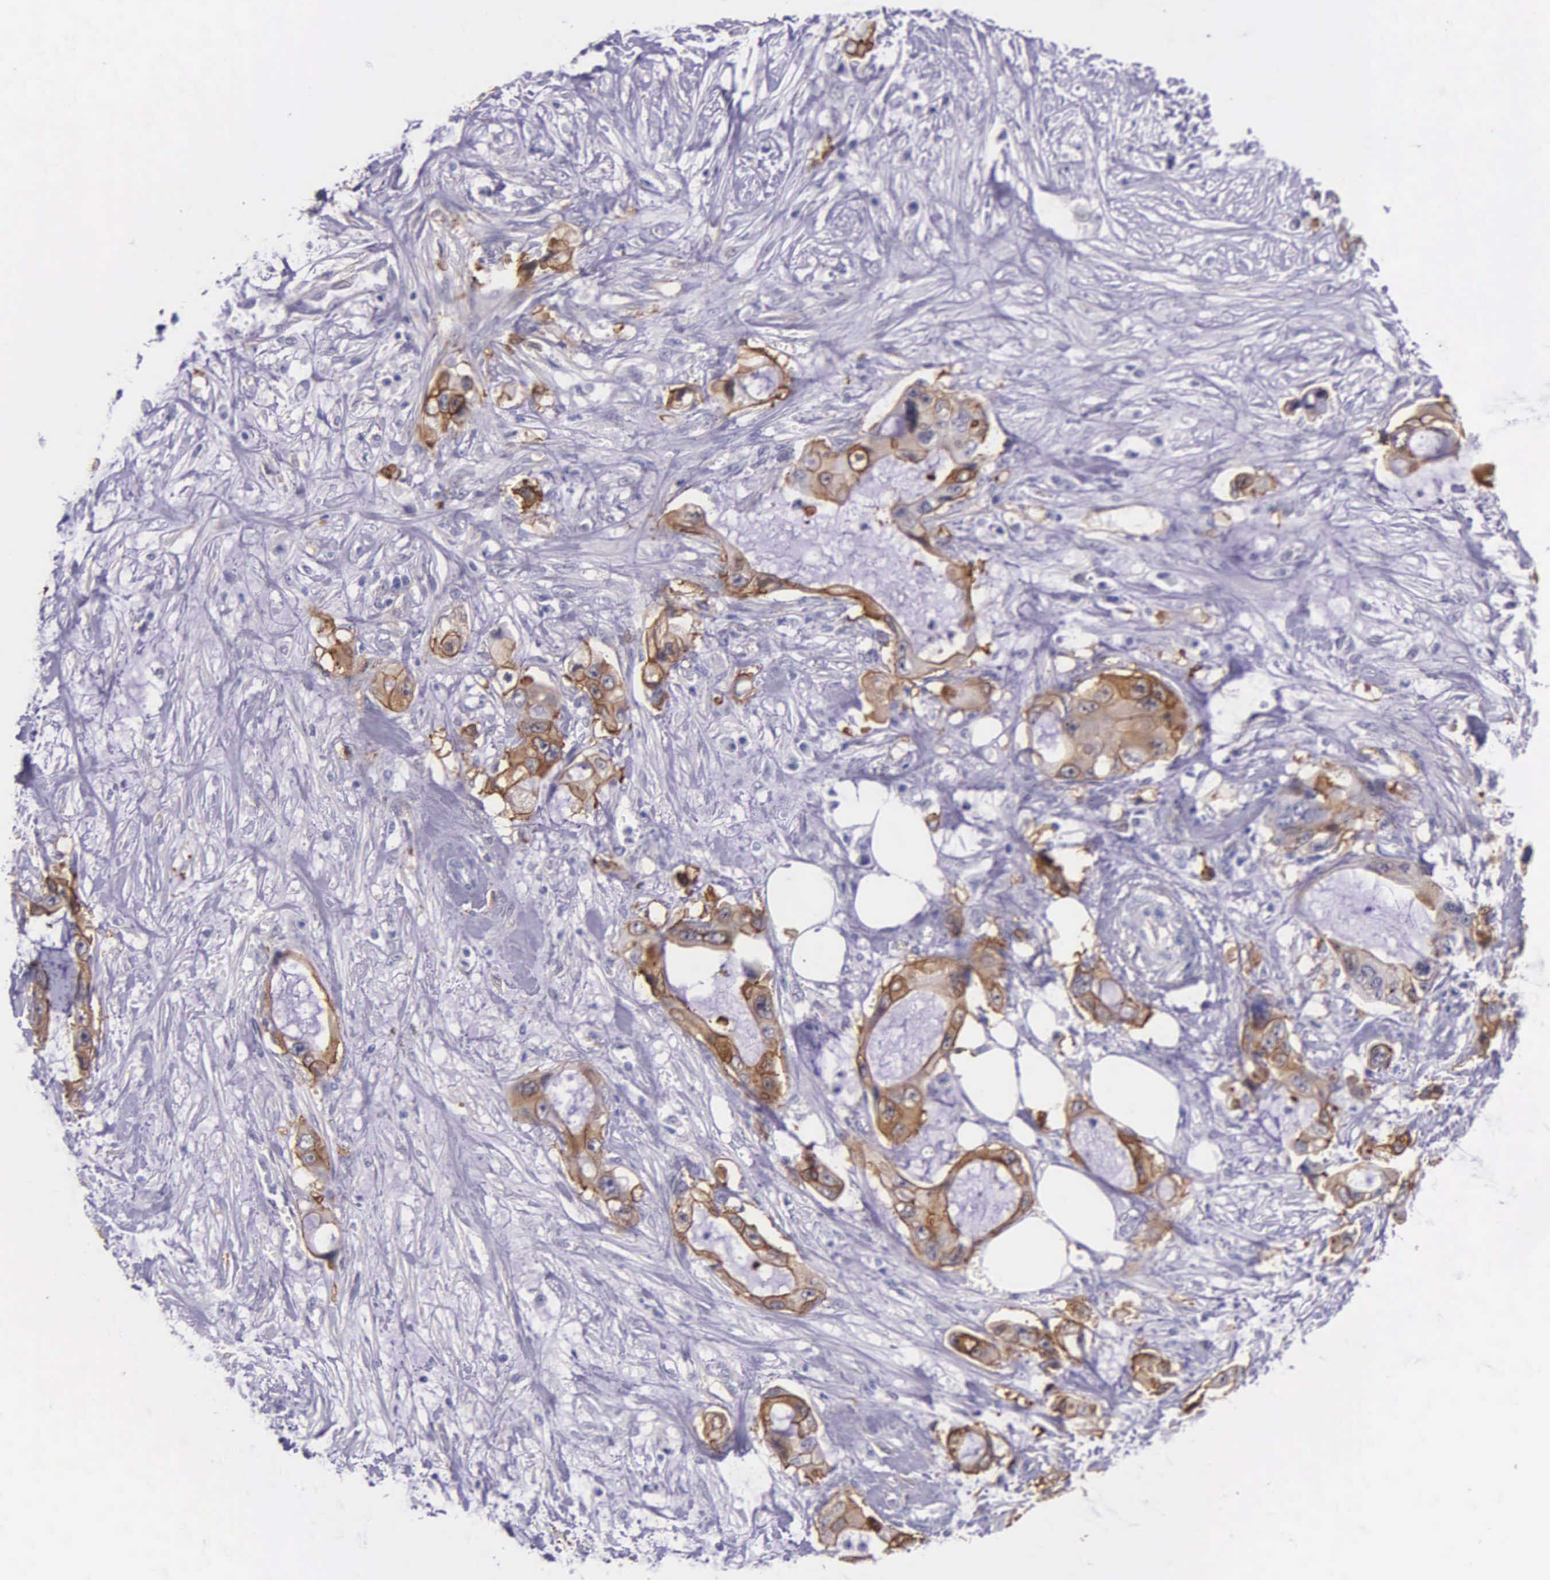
{"staining": {"intensity": "moderate", "quantity": ">75%", "location": "cytoplasmic/membranous"}, "tissue": "pancreatic cancer", "cell_type": "Tumor cells", "image_type": "cancer", "snomed": [{"axis": "morphology", "description": "Adenocarcinoma, NOS"}, {"axis": "topography", "description": "Pancreas"}, {"axis": "topography", "description": "Stomach, upper"}], "caption": "Immunohistochemistry staining of pancreatic adenocarcinoma, which displays medium levels of moderate cytoplasmic/membranous positivity in approximately >75% of tumor cells indicating moderate cytoplasmic/membranous protein staining. The staining was performed using DAB (brown) for protein detection and nuclei were counterstained in hematoxylin (blue).", "gene": "AHNAK2", "patient": {"sex": "male", "age": 77}}